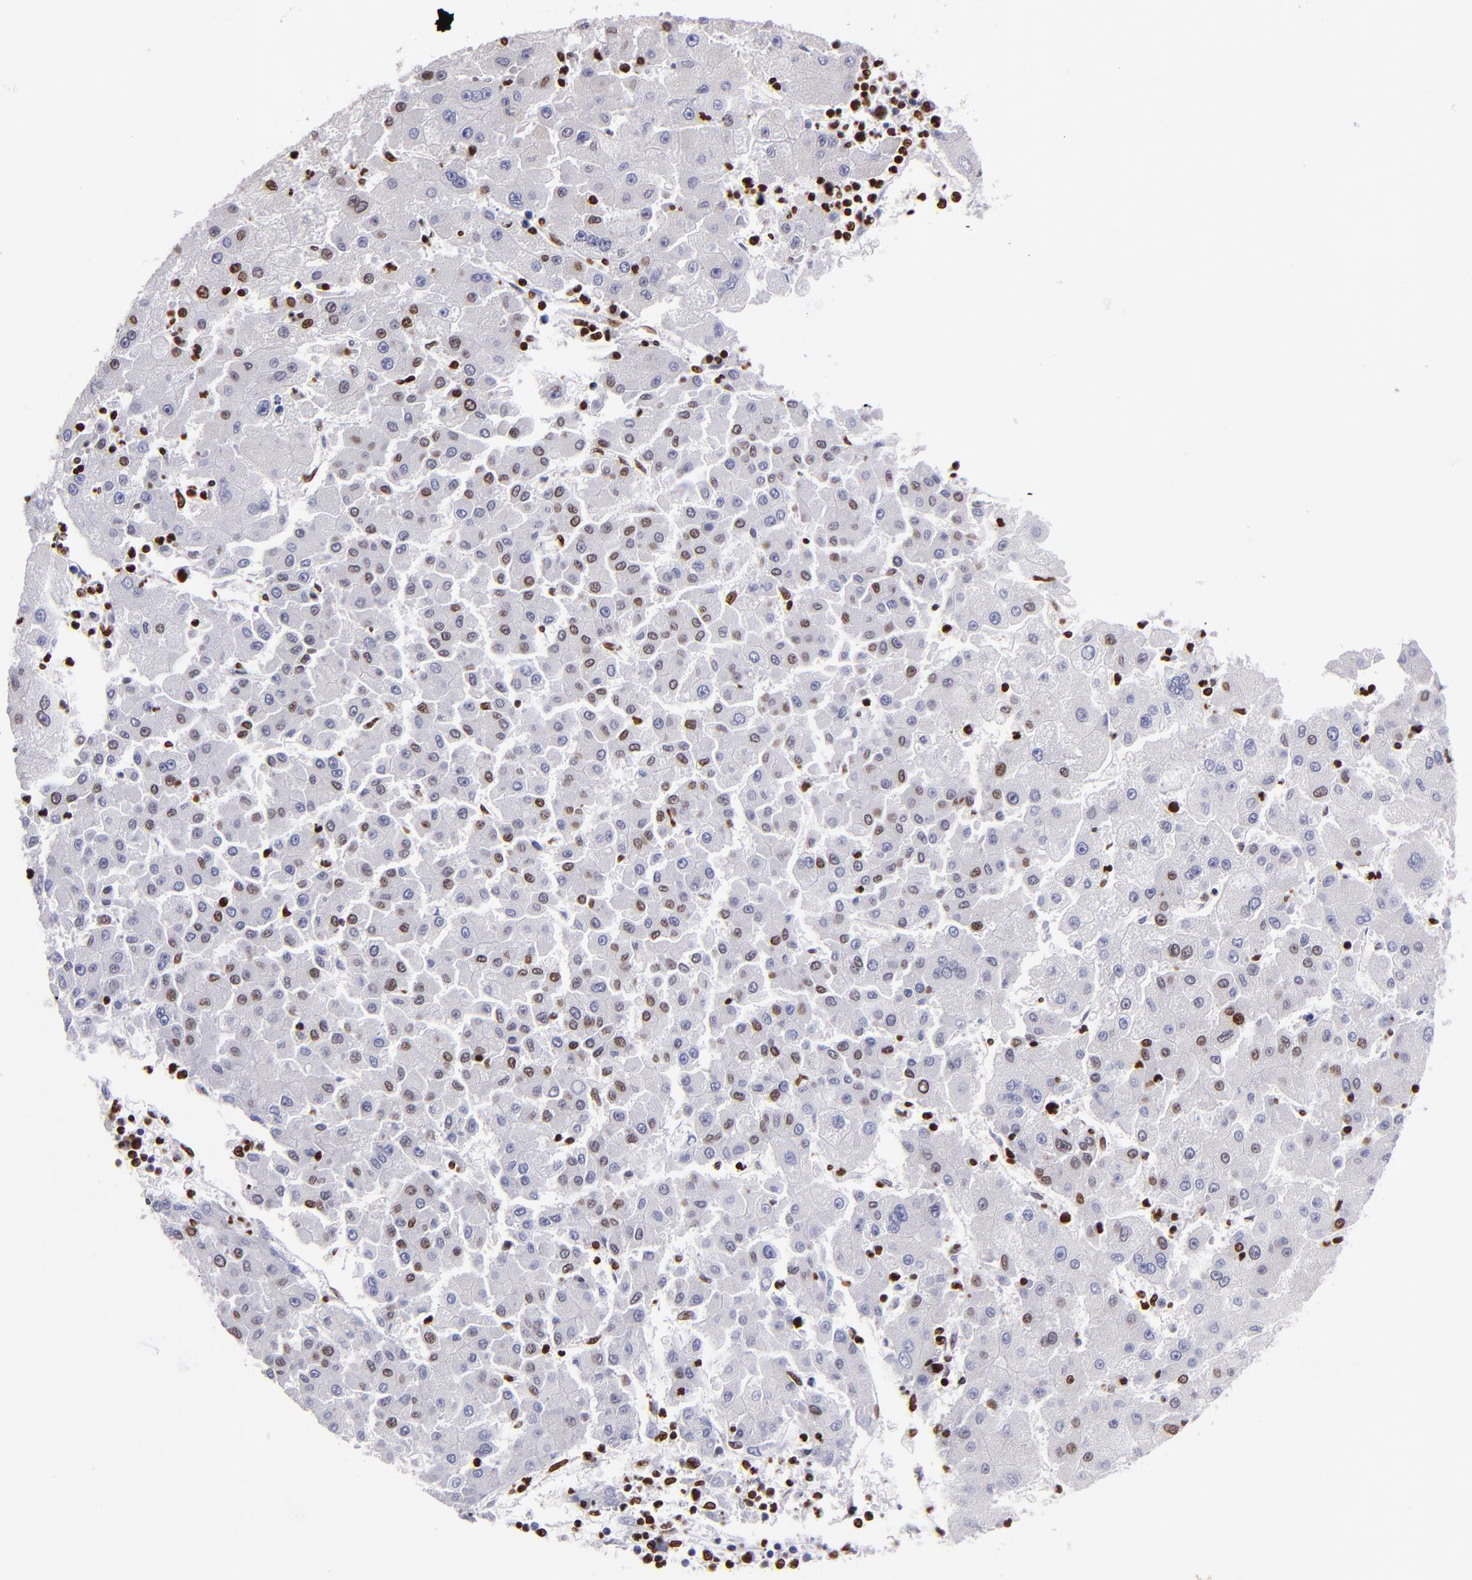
{"staining": {"intensity": "weak", "quantity": "<25%", "location": "nuclear"}, "tissue": "liver cancer", "cell_type": "Tumor cells", "image_type": "cancer", "snomed": [{"axis": "morphology", "description": "Carcinoma, Hepatocellular, NOS"}, {"axis": "topography", "description": "Liver"}], "caption": "DAB (3,3'-diaminobenzidine) immunohistochemical staining of human liver cancer reveals no significant expression in tumor cells.", "gene": "CDKL5", "patient": {"sex": "male", "age": 72}}